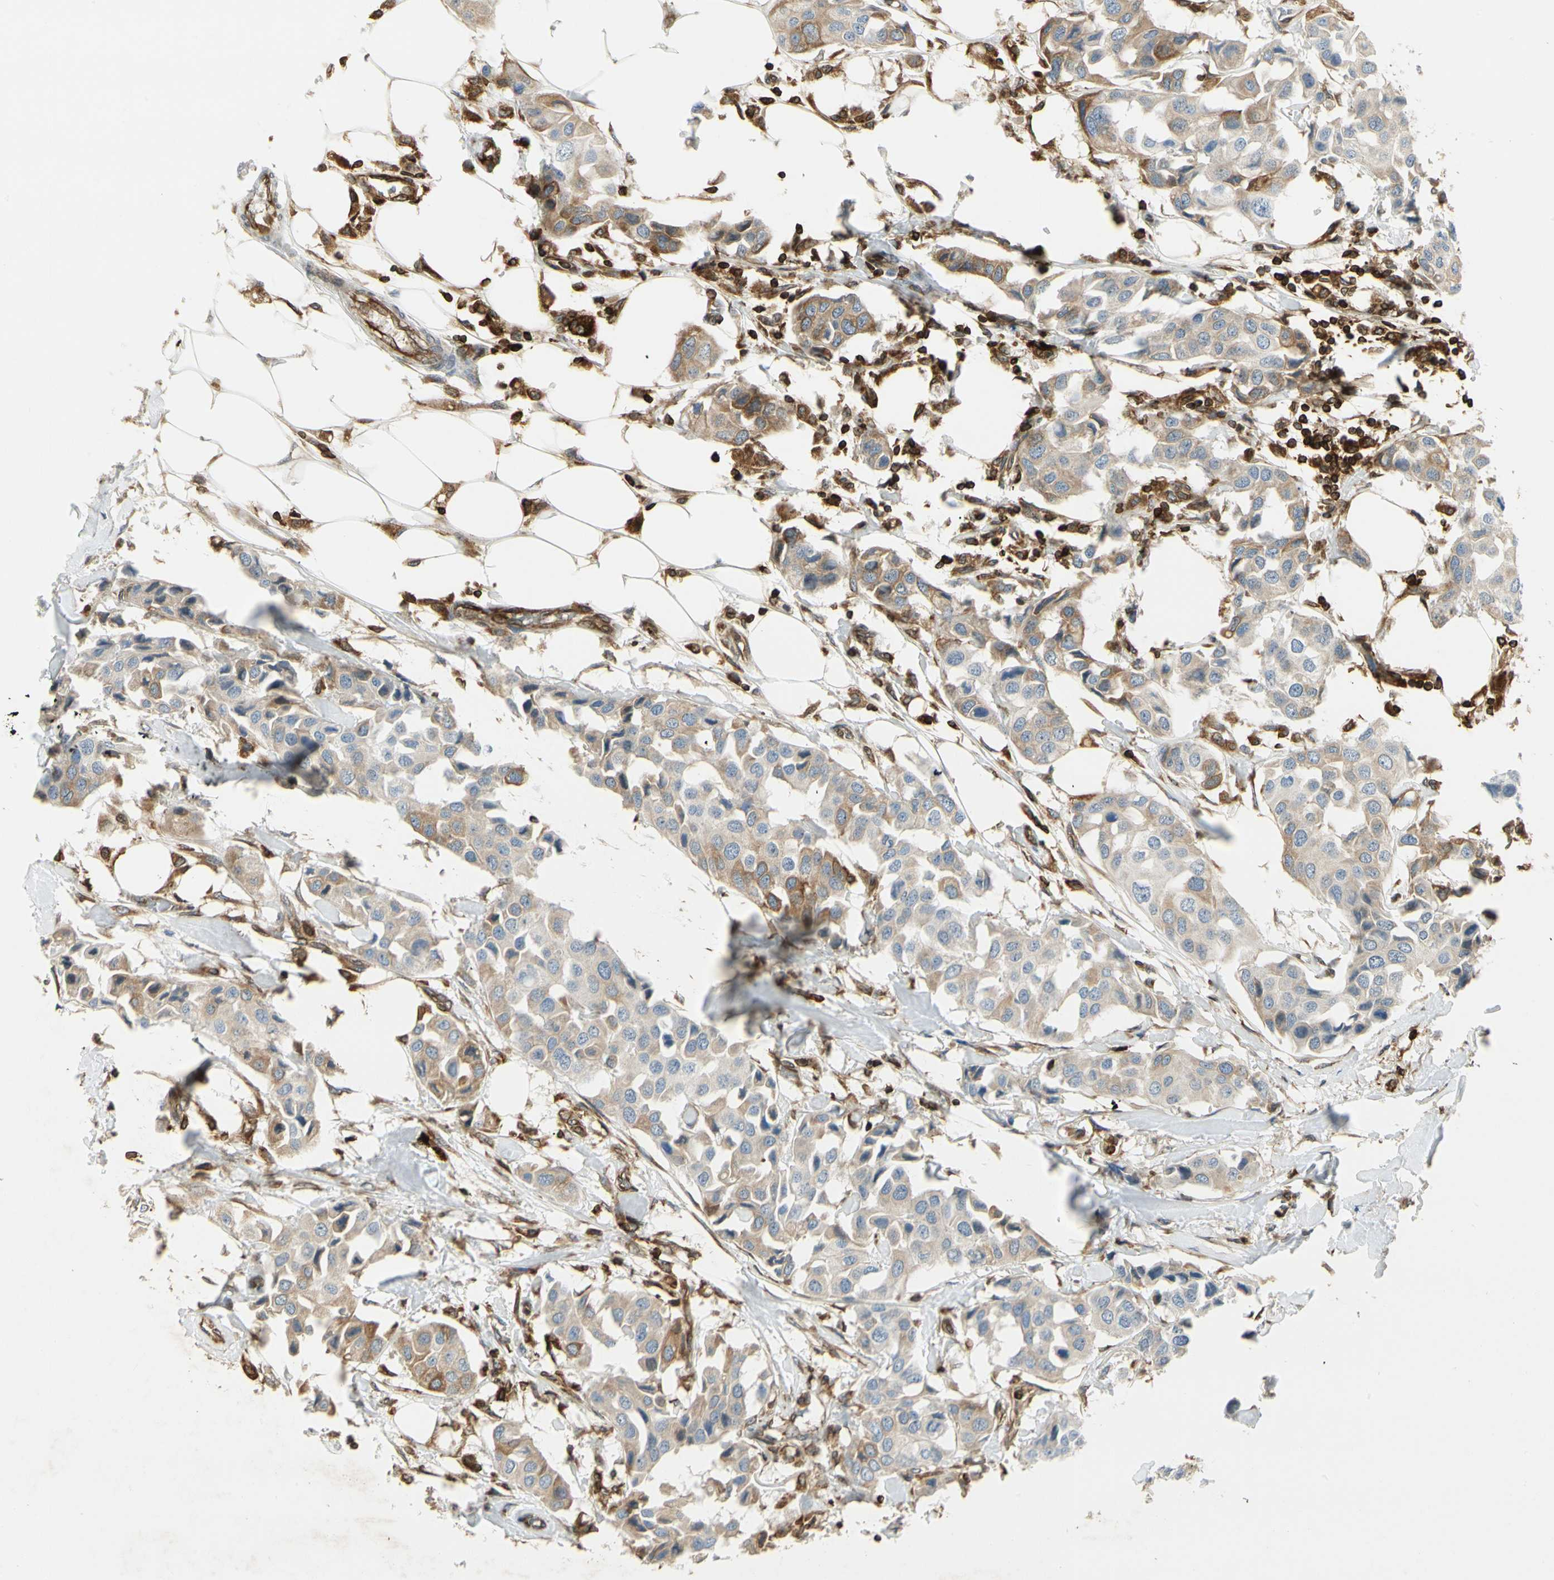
{"staining": {"intensity": "moderate", "quantity": "25%-75%", "location": "cytoplasmic/membranous"}, "tissue": "breast cancer", "cell_type": "Tumor cells", "image_type": "cancer", "snomed": [{"axis": "morphology", "description": "Duct carcinoma"}, {"axis": "topography", "description": "Breast"}], "caption": "Protein expression analysis of human invasive ductal carcinoma (breast) reveals moderate cytoplasmic/membranous expression in approximately 25%-75% of tumor cells. (Brightfield microscopy of DAB IHC at high magnification).", "gene": "TAPBP", "patient": {"sex": "female", "age": 80}}